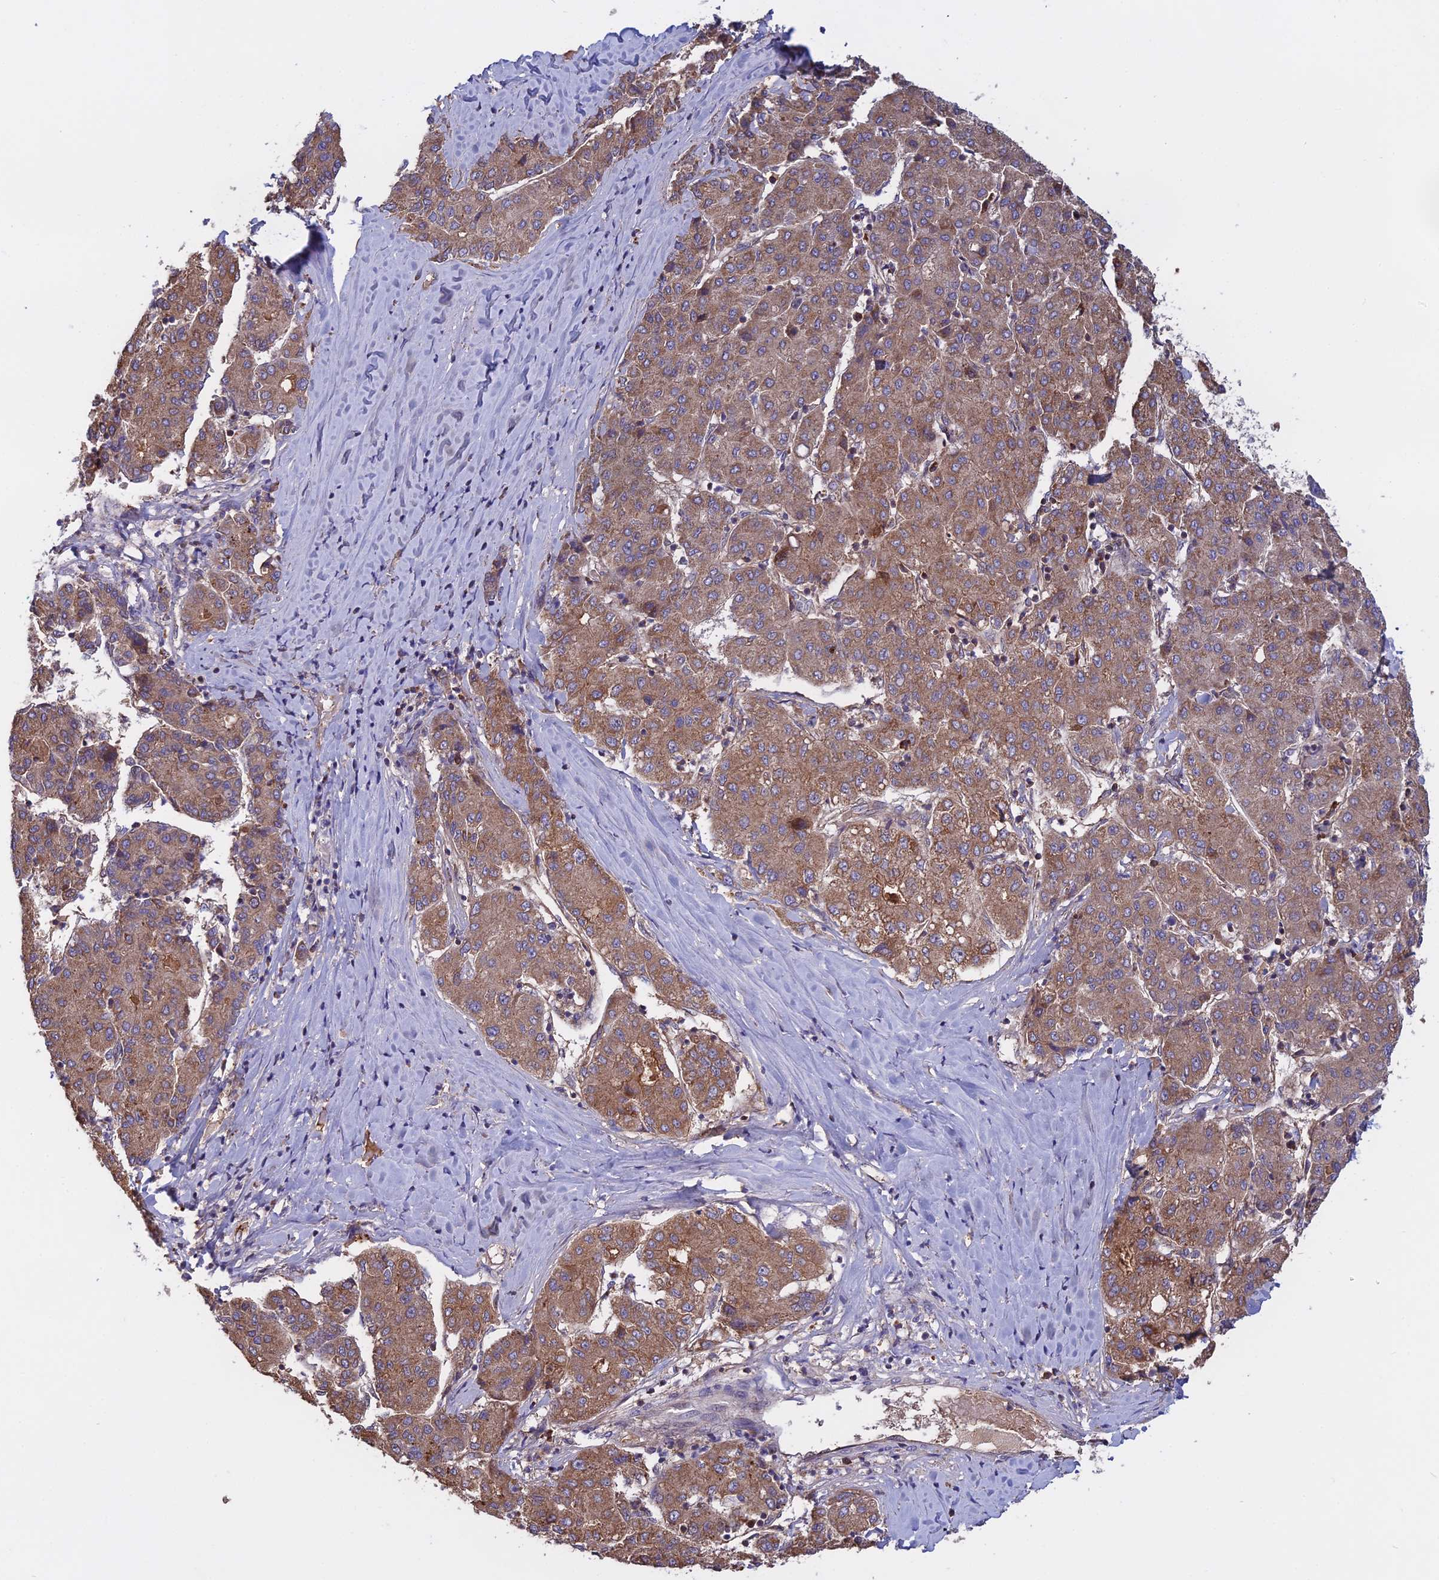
{"staining": {"intensity": "moderate", "quantity": ">75%", "location": "cytoplasmic/membranous"}, "tissue": "liver cancer", "cell_type": "Tumor cells", "image_type": "cancer", "snomed": [{"axis": "morphology", "description": "Carcinoma, Hepatocellular, NOS"}, {"axis": "topography", "description": "Liver"}], "caption": "Liver hepatocellular carcinoma stained for a protein demonstrates moderate cytoplasmic/membranous positivity in tumor cells.", "gene": "GALR2", "patient": {"sex": "male", "age": 65}}